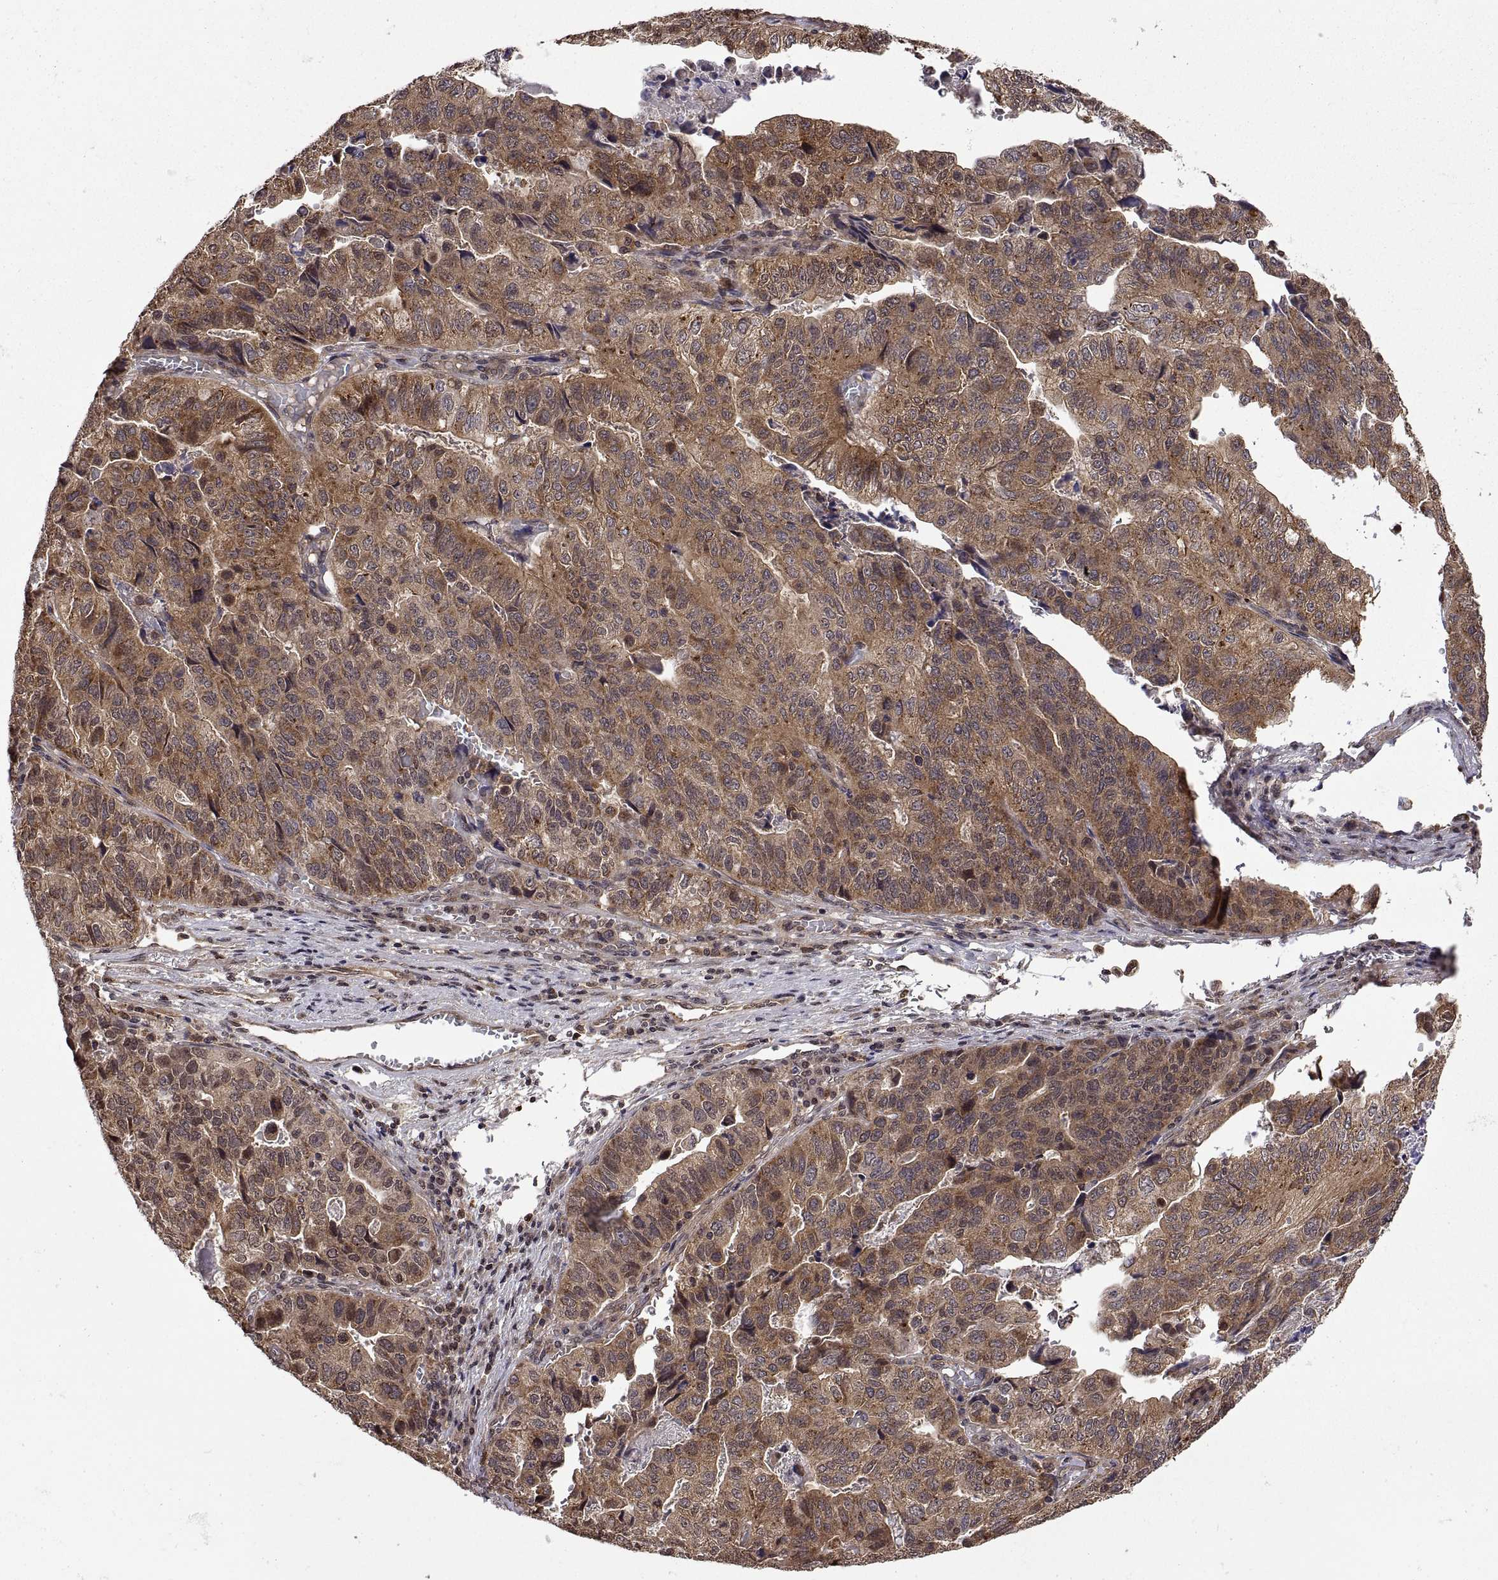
{"staining": {"intensity": "moderate", "quantity": "25%-75%", "location": "cytoplasmic/membranous"}, "tissue": "stomach cancer", "cell_type": "Tumor cells", "image_type": "cancer", "snomed": [{"axis": "morphology", "description": "Adenocarcinoma, NOS"}, {"axis": "topography", "description": "Stomach, upper"}], "caption": "About 25%-75% of tumor cells in human stomach cancer demonstrate moderate cytoplasmic/membranous protein staining as visualized by brown immunohistochemical staining.", "gene": "ZNRF2", "patient": {"sex": "female", "age": 67}}